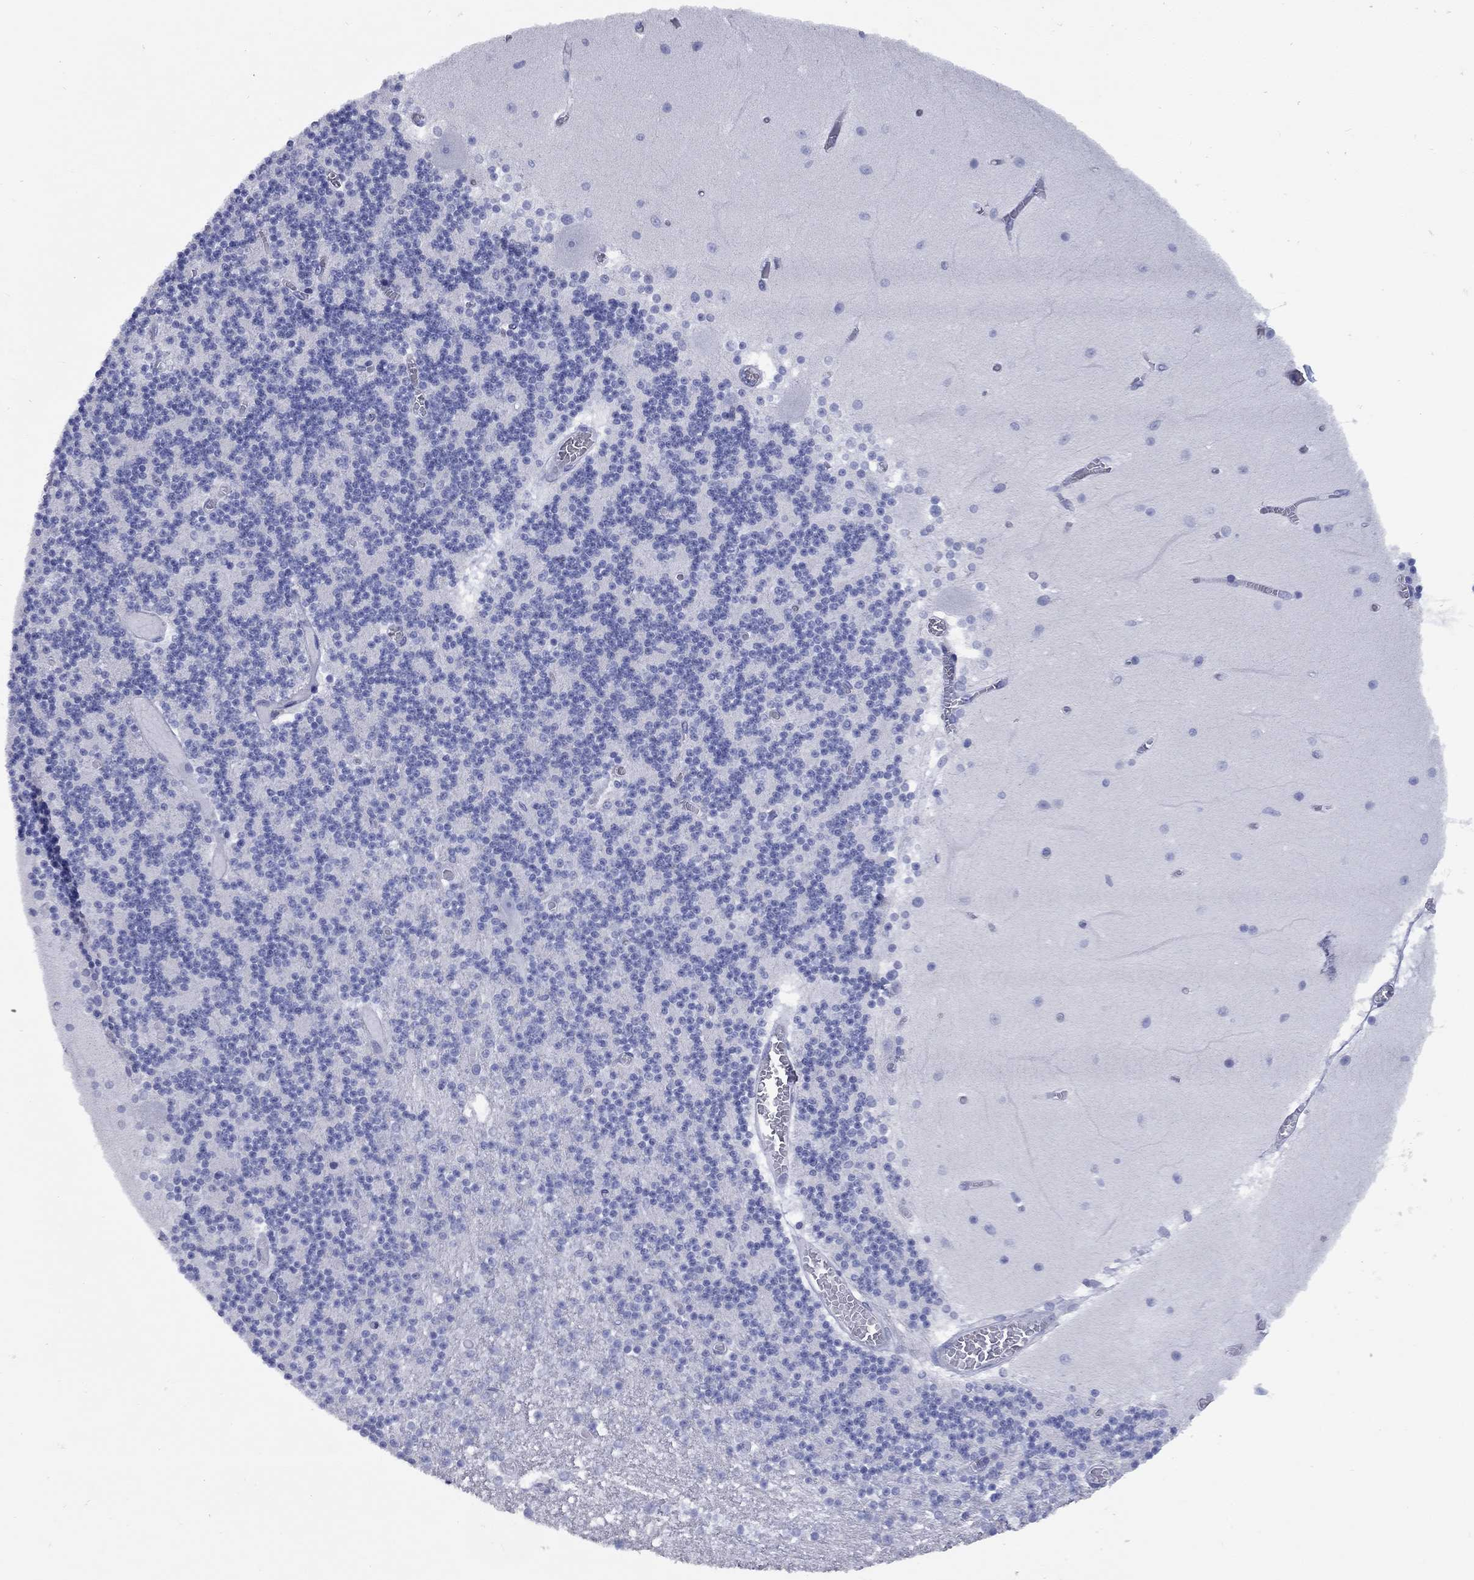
{"staining": {"intensity": "negative", "quantity": "none", "location": "none"}, "tissue": "cerebellum", "cell_type": "Cells in granular layer", "image_type": "normal", "snomed": [{"axis": "morphology", "description": "Normal tissue, NOS"}, {"axis": "topography", "description": "Cerebellum"}], "caption": "DAB (3,3'-diaminobenzidine) immunohistochemical staining of normal human cerebellum displays no significant staining in cells in granular layer.", "gene": "CCNA1", "patient": {"sex": "female", "age": 28}}